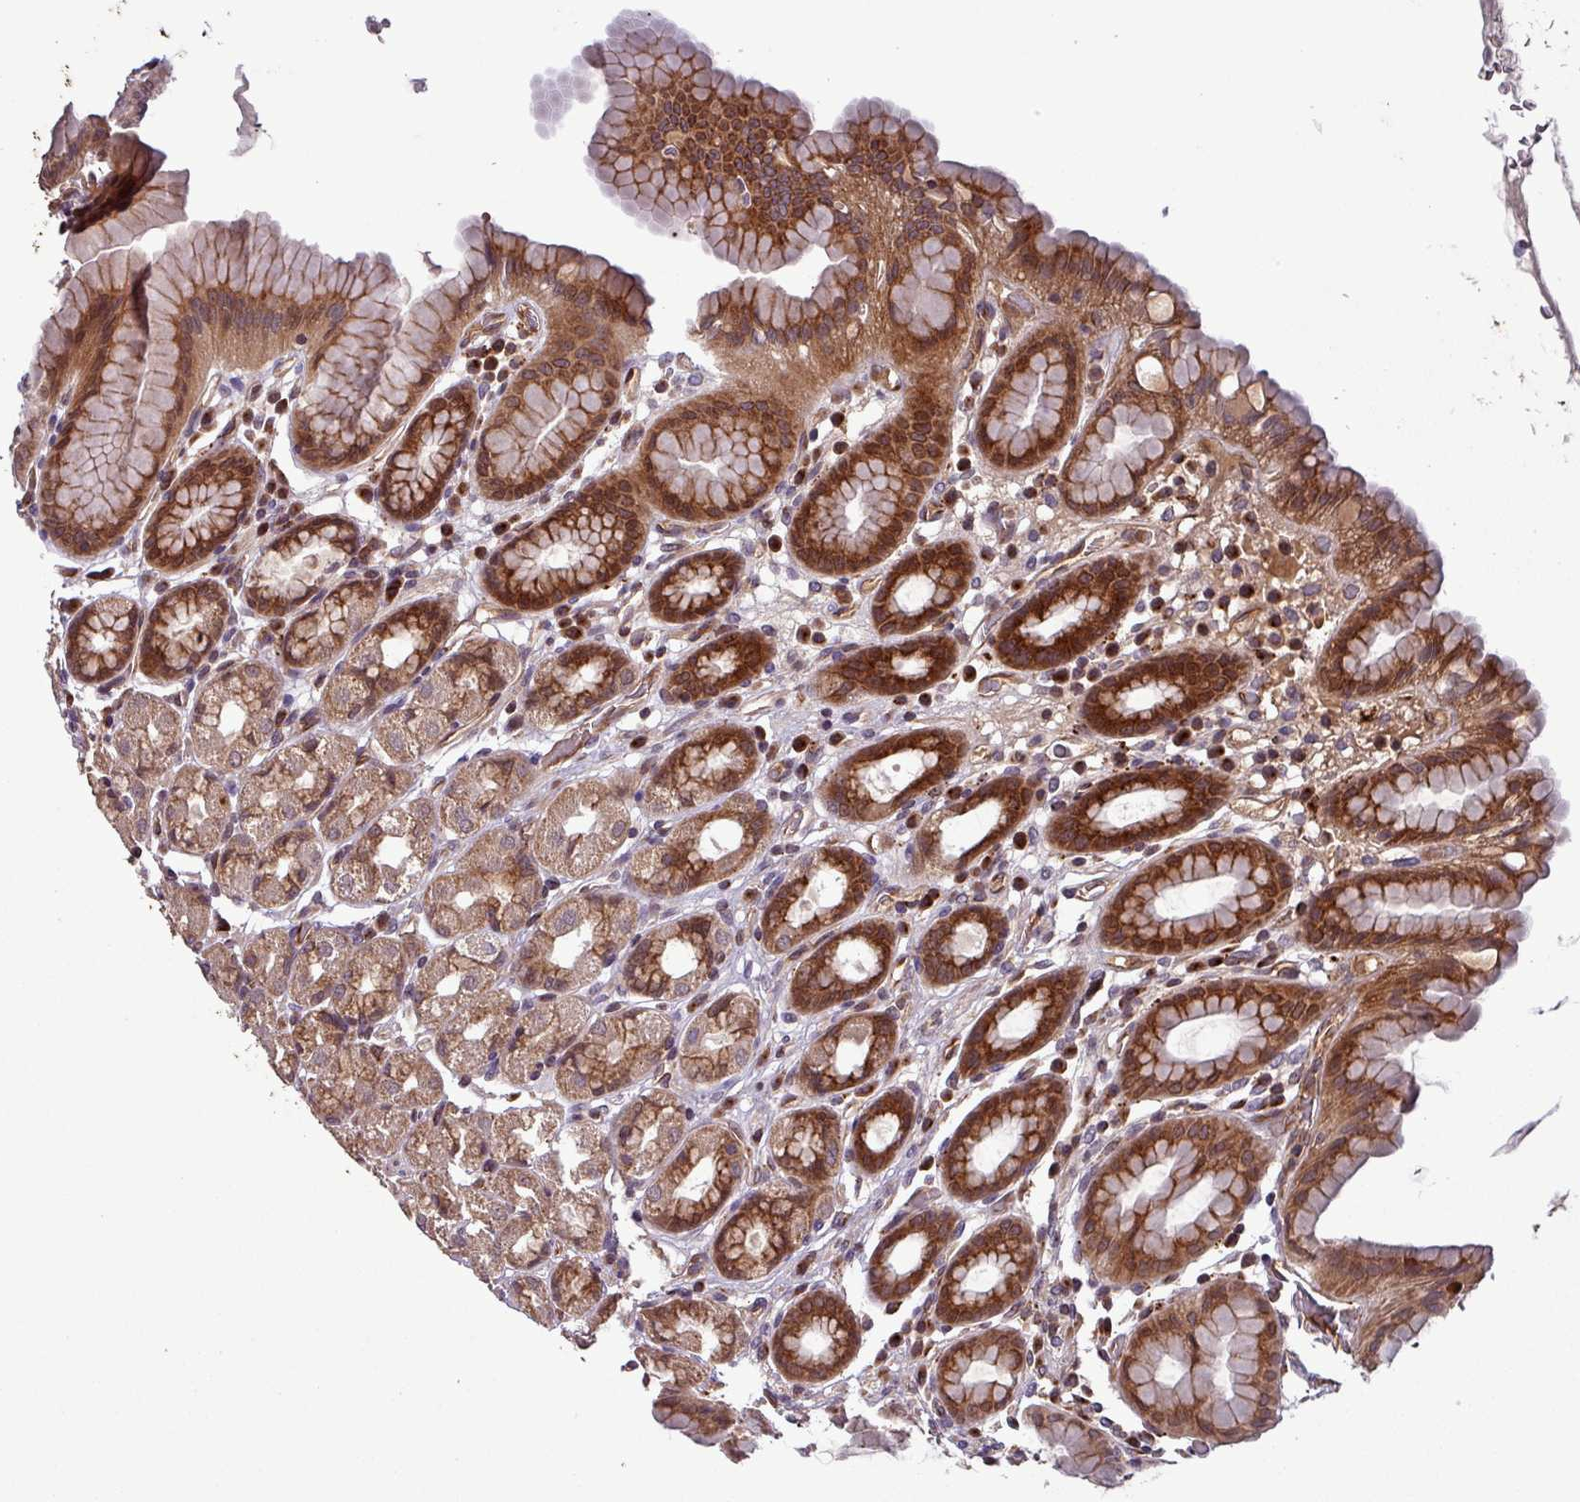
{"staining": {"intensity": "strong", "quantity": ">75%", "location": "cytoplasmic/membranous"}, "tissue": "stomach", "cell_type": "Glandular cells", "image_type": "normal", "snomed": [{"axis": "morphology", "description": "Normal tissue, NOS"}, {"axis": "topography", "description": "Stomach, upper"}, {"axis": "topography", "description": "Stomach, lower"}, {"axis": "topography", "description": "Small intestine"}], "caption": "Strong cytoplasmic/membranous protein expression is identified in about >75% of glandular cells in stomach.", "gene": "PUS1", "patient": {"sex": "male", "age": 68}}